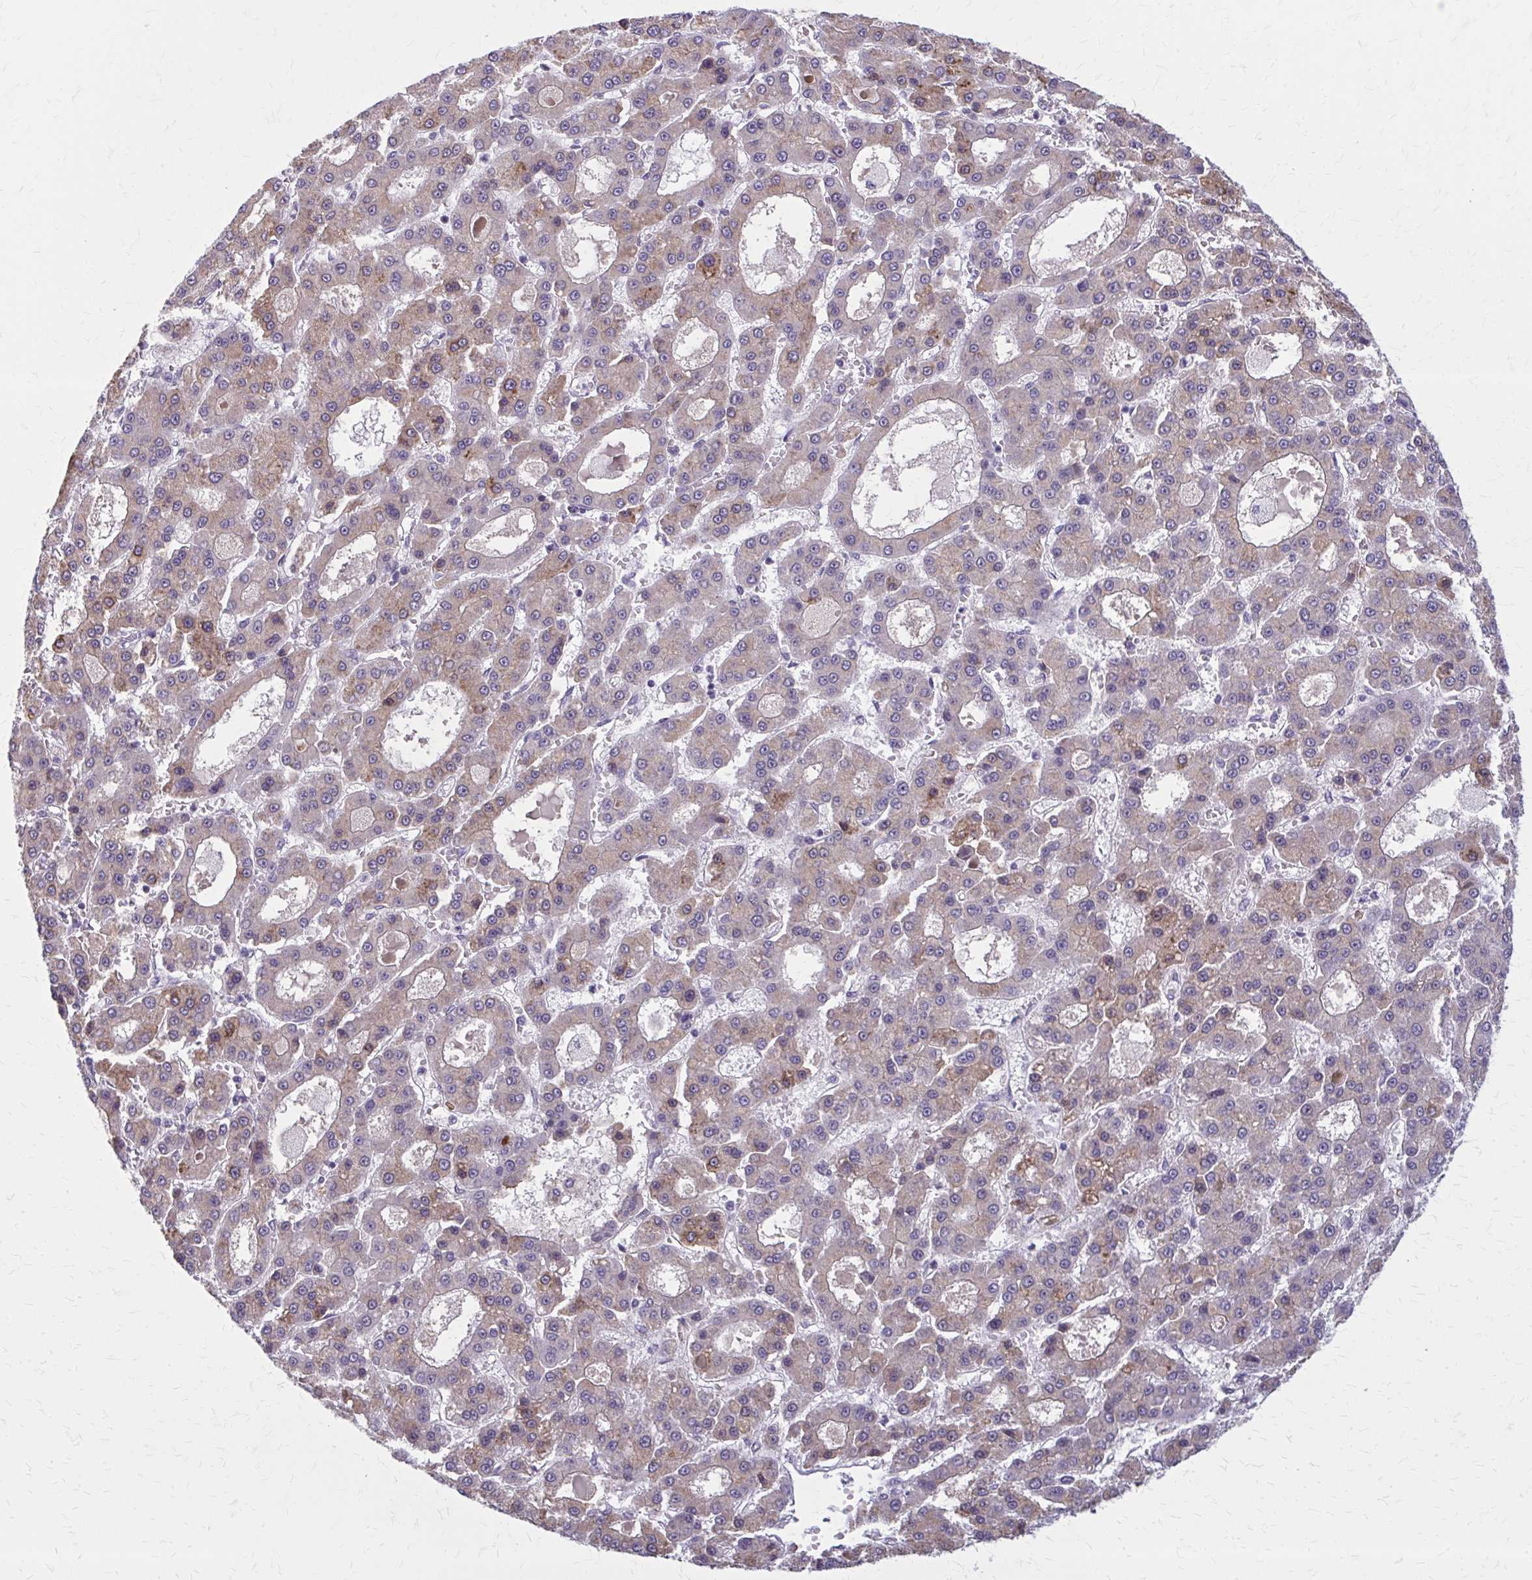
{"staining": {"intensity": "weak", "quantity": ">75%", "location": "cytoplasmic/membranous"}, "tissue": "liver cancer", "cell_type": "Tumor cells", "image_type": "cancer", "snomed": [{"axis": "morphology", "description": "Carcinoma, Hepatocellular, NOS"}, {"axis": "topography", "description": "Liver"}], "caption": "High-power microscopy captured an IHC histopathology image of liver cancer (hepatocellular carcinoma), revealing weak cytoplasmic/membranous expression in about >75% of tumor cells.", "gene": "OR4A47", "patient": {"sex": "male", "age": 70}}